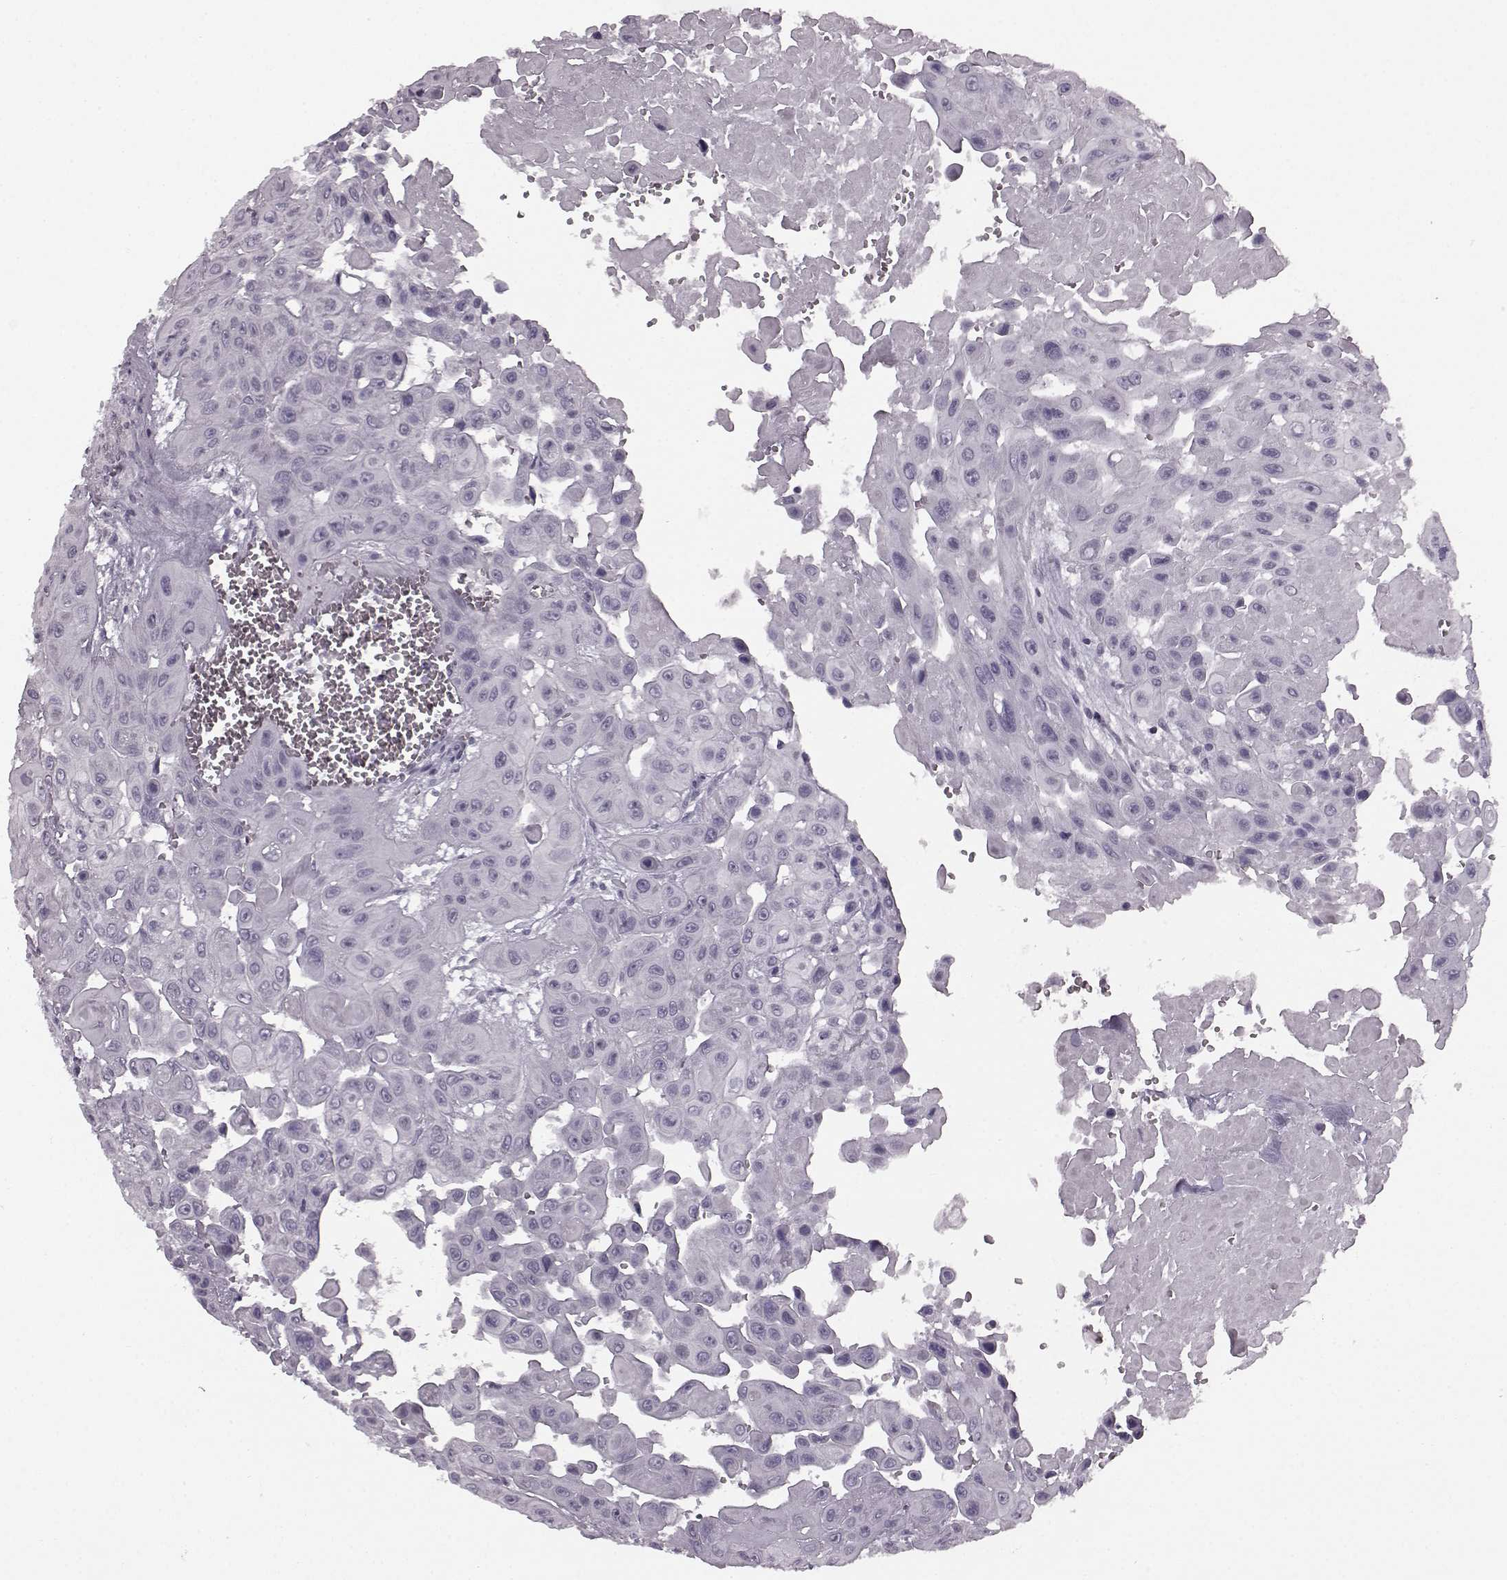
{"staining": {"intensity": "negative", "quantity": "none", "location": "none"}, "tissue": "head and neck cancer", "cell_type": "Tumor cells", "image_type": "cancer", "snomed": [{"axis": "morphology", "description": "Adenocarcinoma, NOS"}, {"axis": "topography", "description": "Head-Neck"}], "caption": "Image shows no protein expression in tumor cells of head and neck adenocarcinoma tissue.", "gene": "SEMG2", "patient": {"sex": "male", "age": 73}}